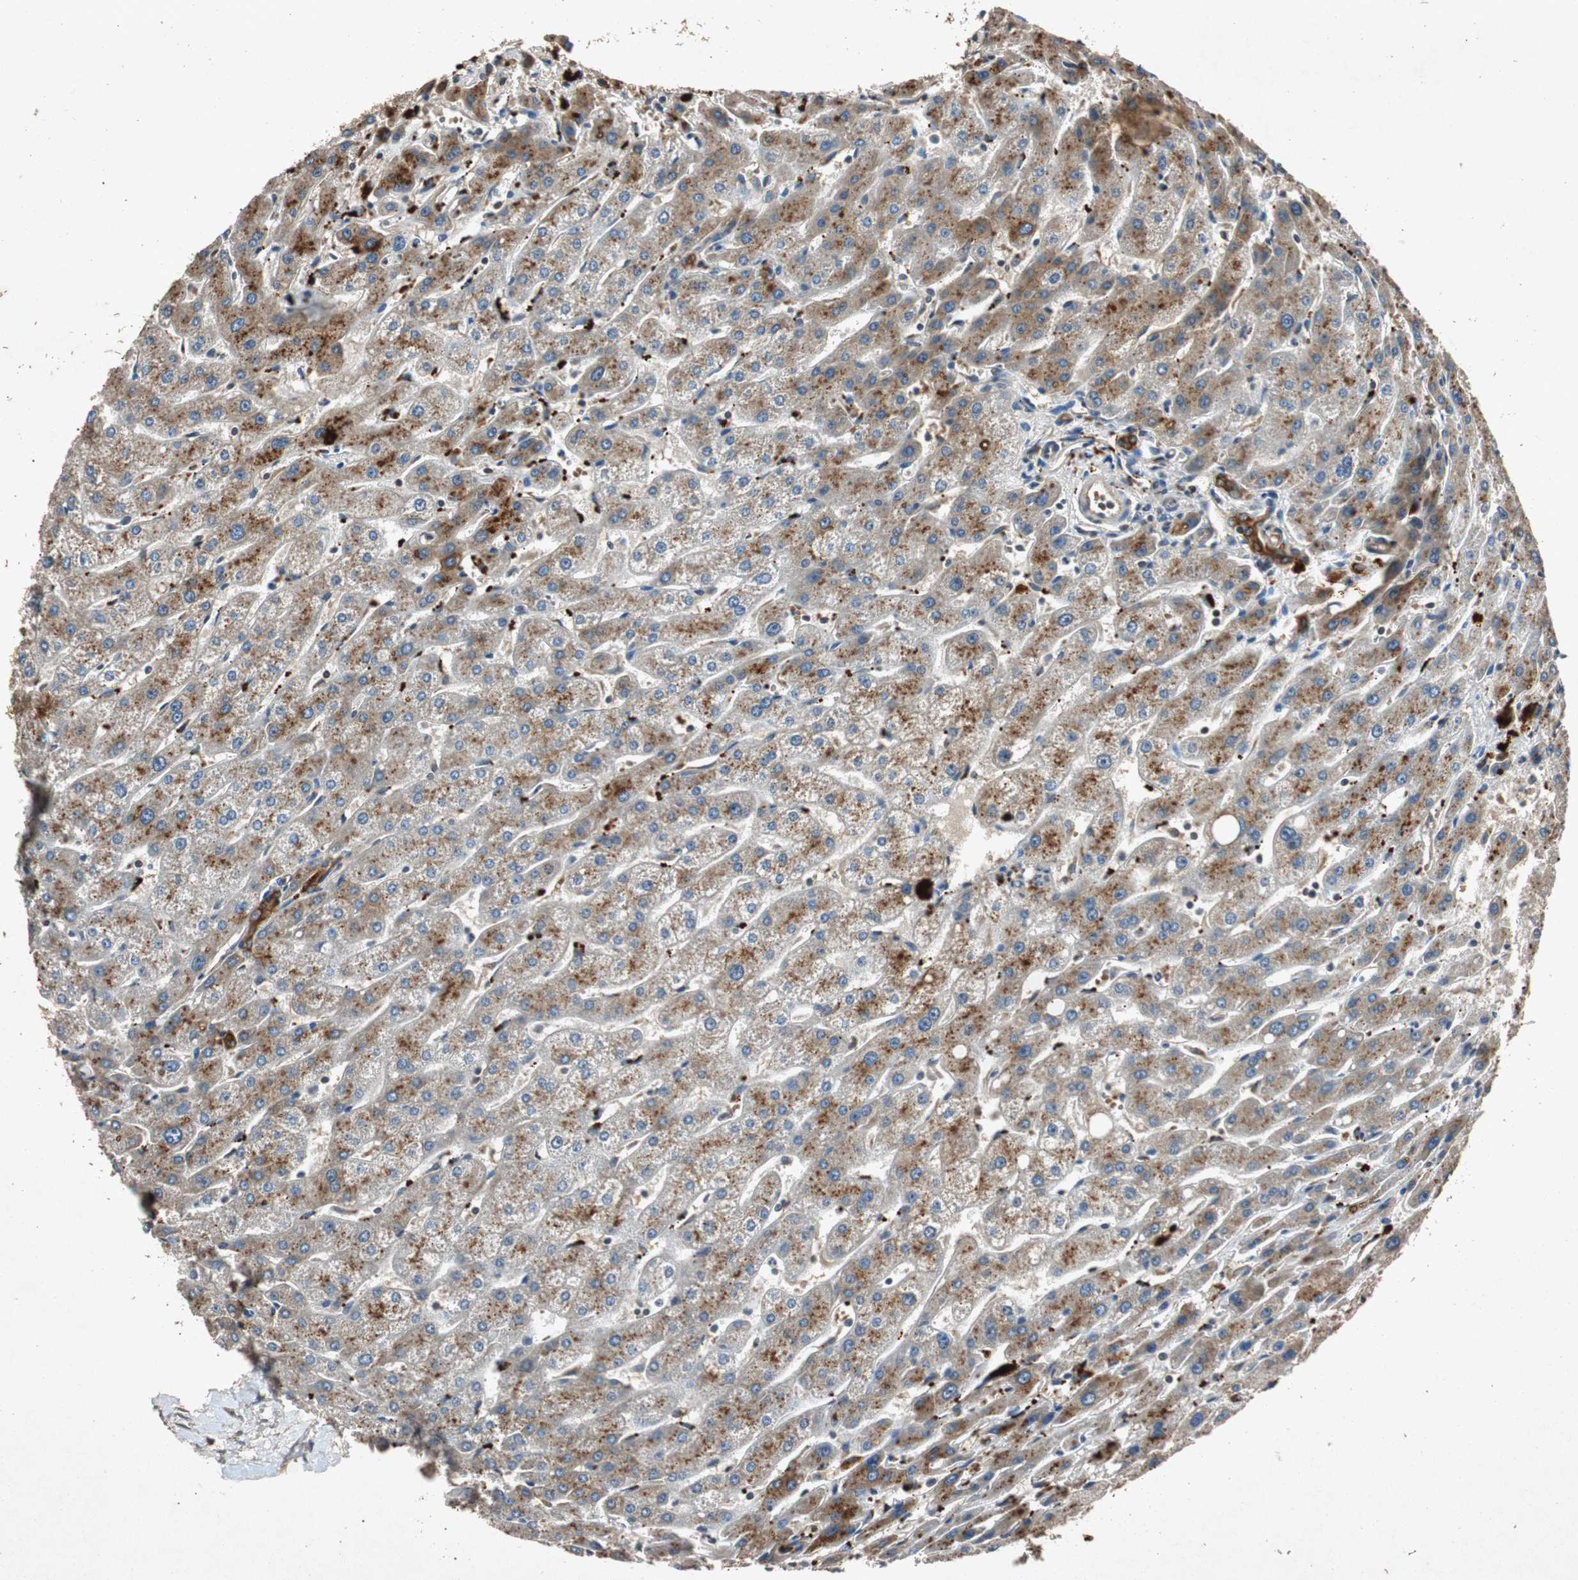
{"staining": {"intensity": "strong", "quantity": ">75%", "location": "cytoplasmic/membranous"}, "tissue": "liver", "cell_type": "Cholangiocytes", "image_type": "normal", "snomed": [{"axis": "morphology", "description": "Normal tissue, NOS"}, {"axis": "topography", "description": "Liver"}], "caption": "Strong cytoplasmic/membranous protein staining is appreciated in about >75% of cholangiocytes in liver.", "gene": "SLIT2", "patient": {"sex": "male", "age": 67}}